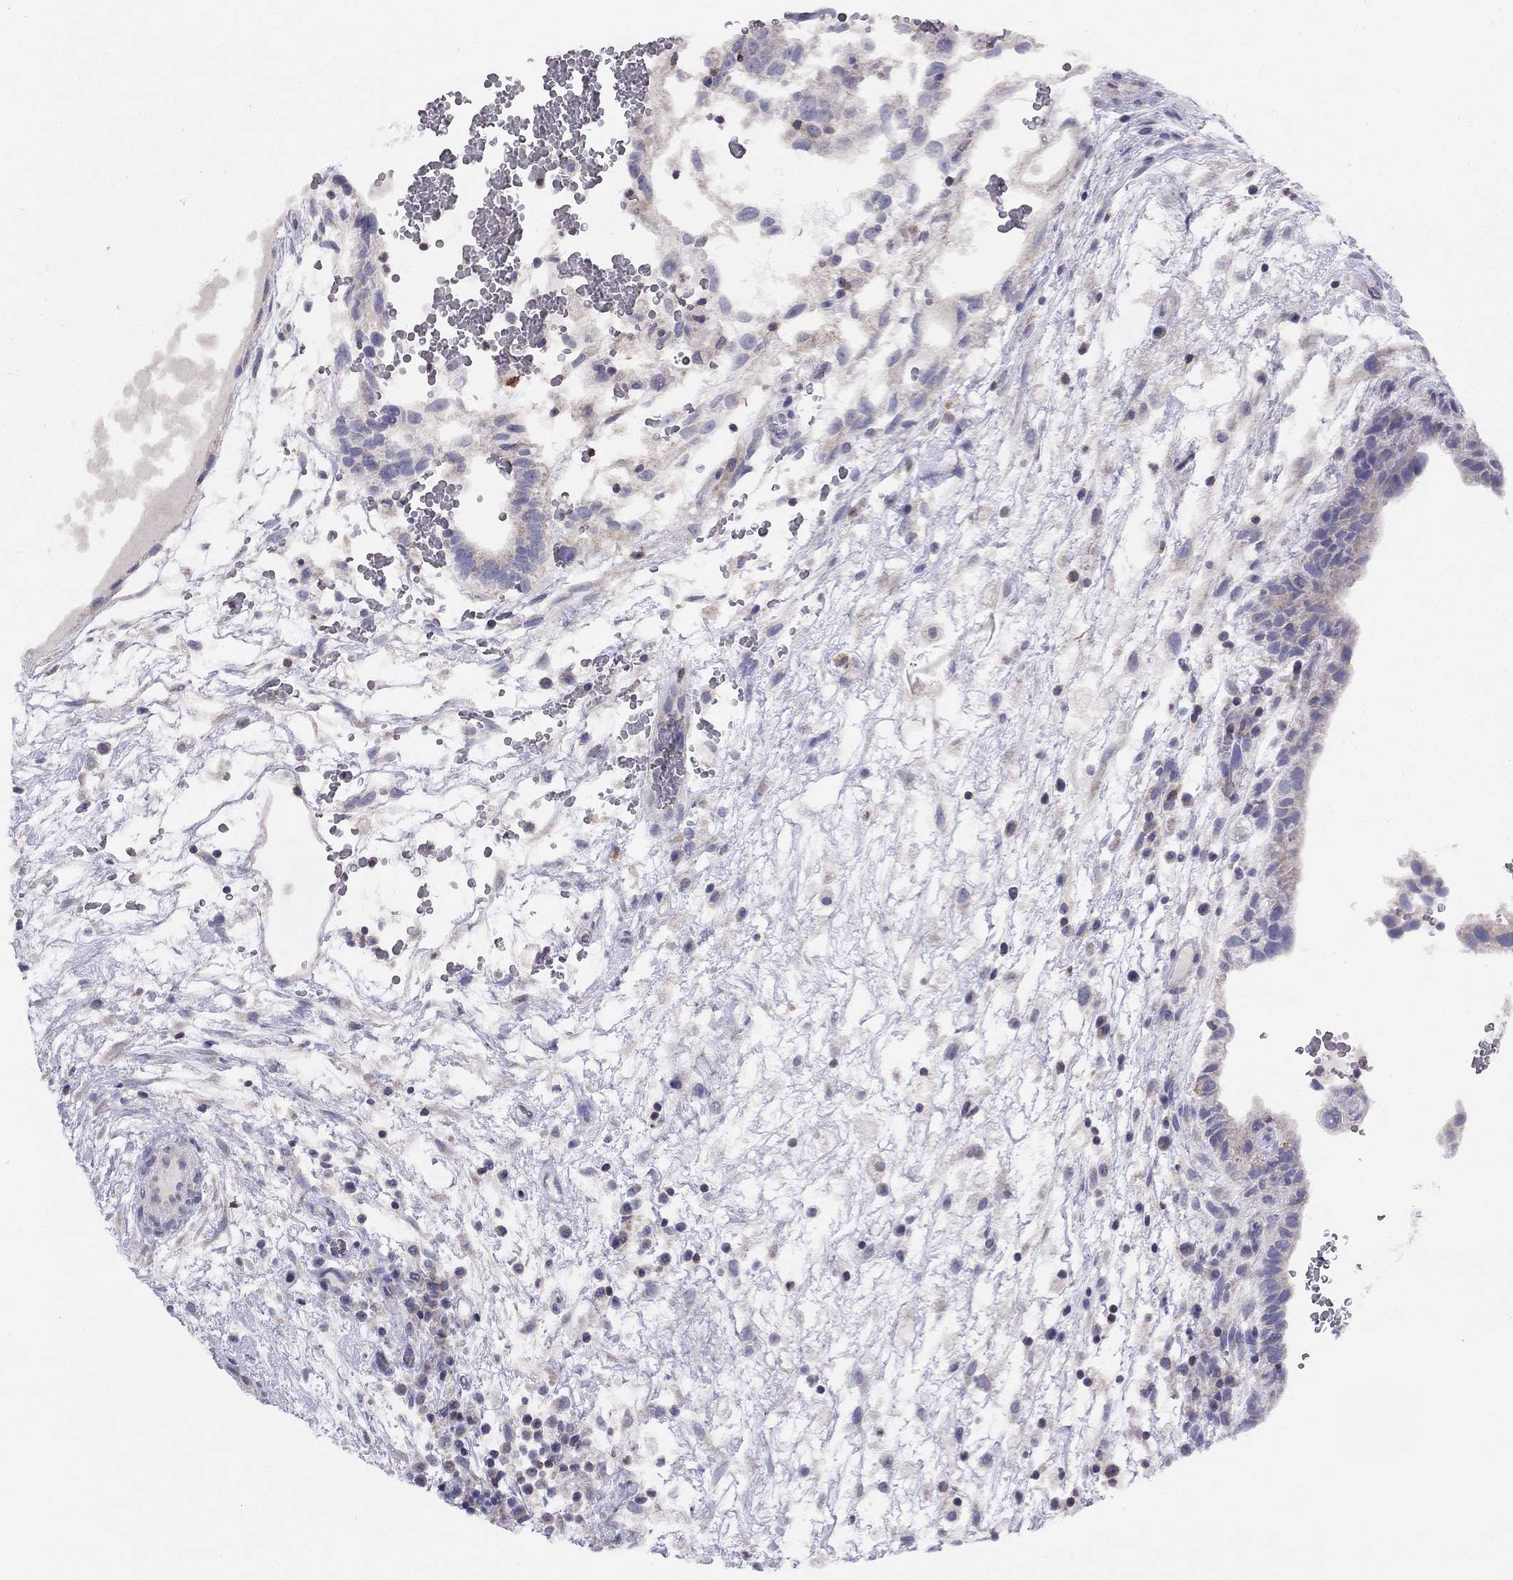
{"staining": {"intensity": "negative", "quantity": "none", "location": "none"}, "tissue": "testis cancer", "cell_type": "Tumor cells", "image_type": "cancer", "snomed": [{"axis": "morphology", "description": "Normal tissue, NOS"}, {"axis": "morphology", "description": "Carcinoma, Embryonal, NOS"}, {"axis": "topography", "description": "Testis"}], "caption": "IHC photomicrograph of human embryonal carcinoma (testis) stained for a protein (brown), which displays no staining in tumor cells.", "gene": "CITED1", "patient": {"sex": "male", "age": 32}}